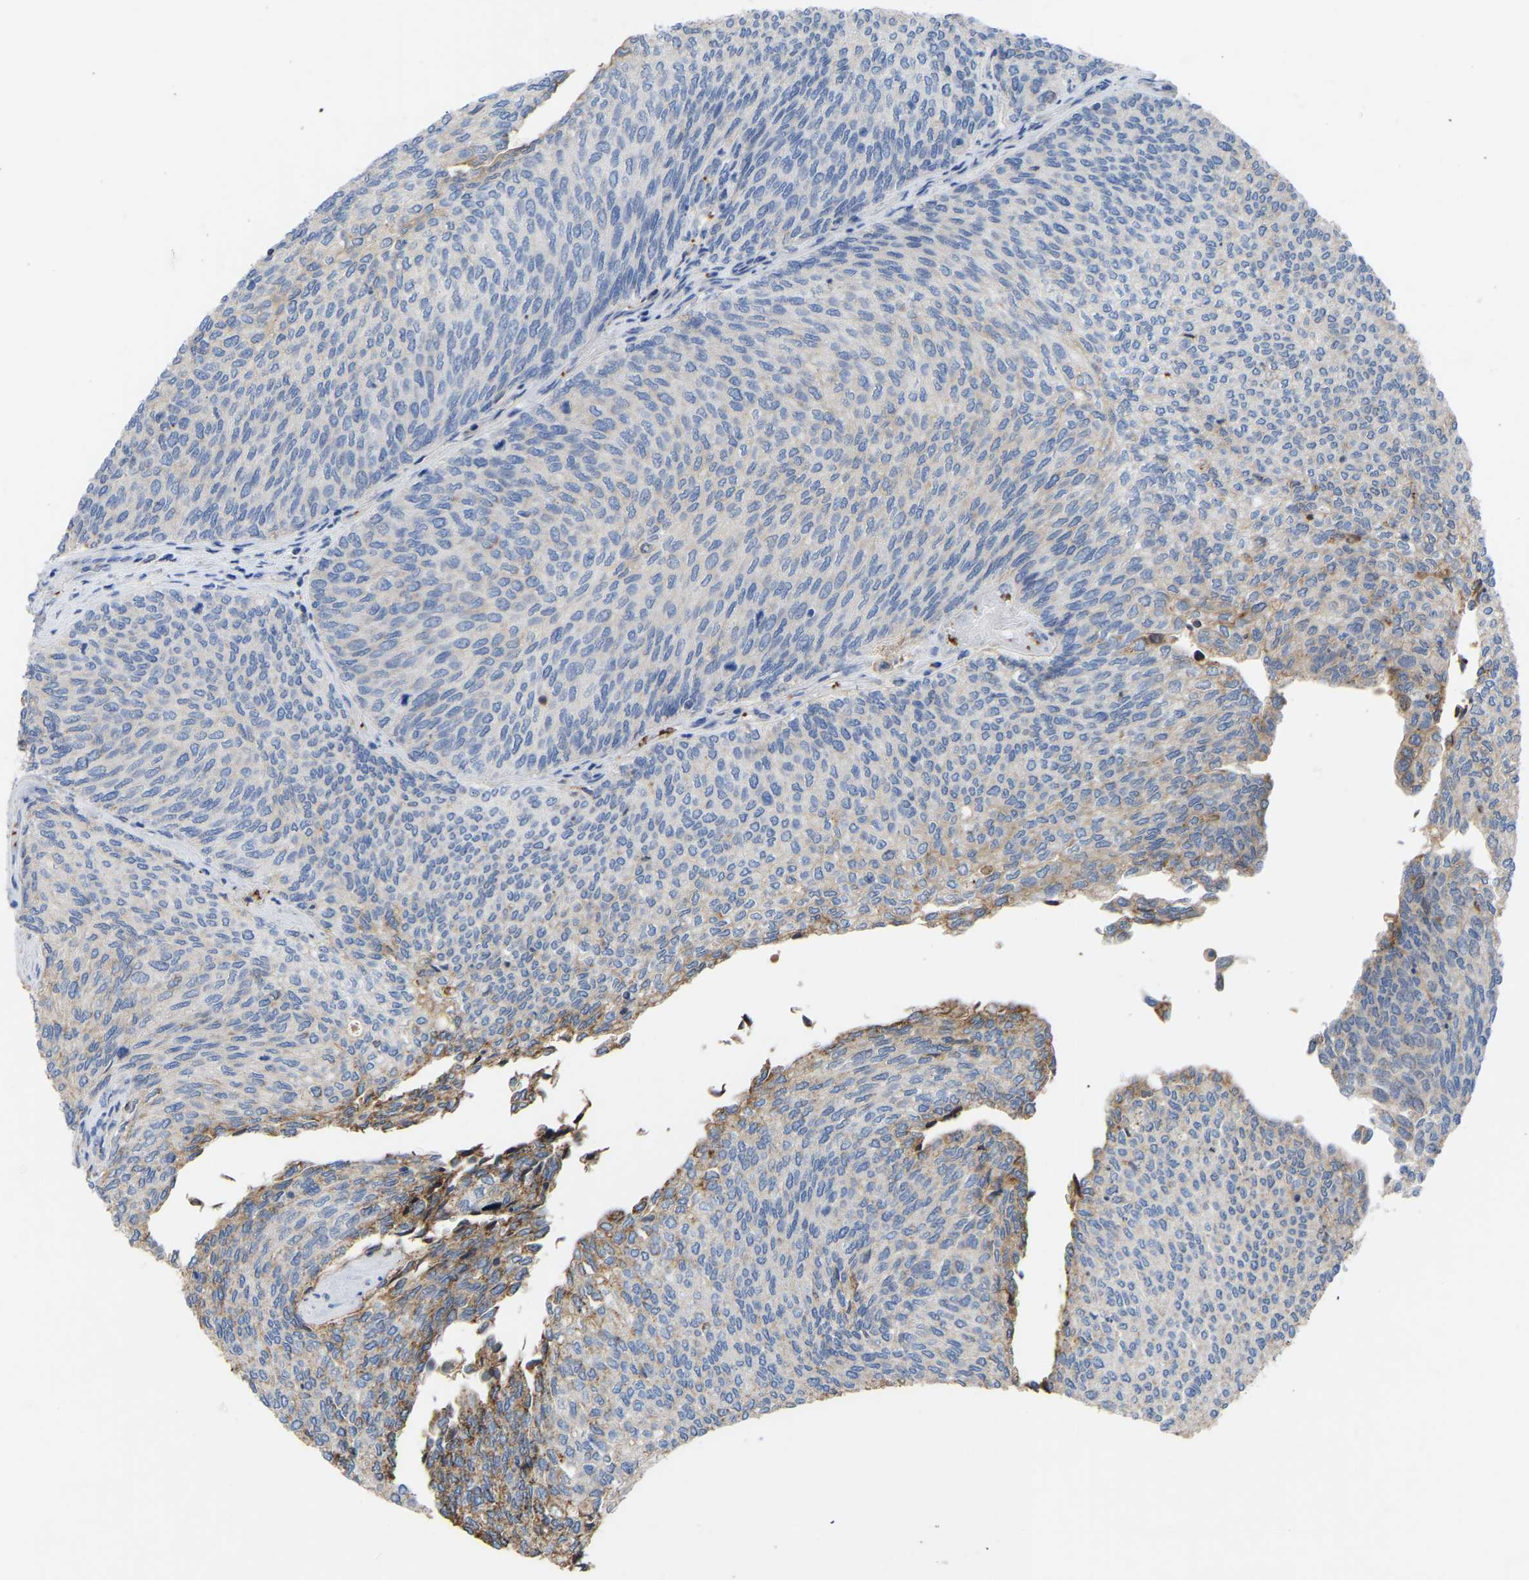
{"staining": {"intensity": "moderate", "quantity": "<25%", "location": "cytoplasmic/membranous"}, "tissue": "urothelial cancer", "cell_type": "Tumor cells", "image_type": "cancer", "snomed": [{"axis": "morphology", "description": "Urothelial carcinoma, Low grade"}, {"axis": "topography", "description": "Urinary bladder"}], "caption": "Urothelial carcinoma (low-grade) stained for a protein (brown) exhibits moderate cytoplasmic/membranous positive positivity in about <25% of tumor cells.", "gene": "ZNF449", "patient": {"sex": "female", "age": 79}}